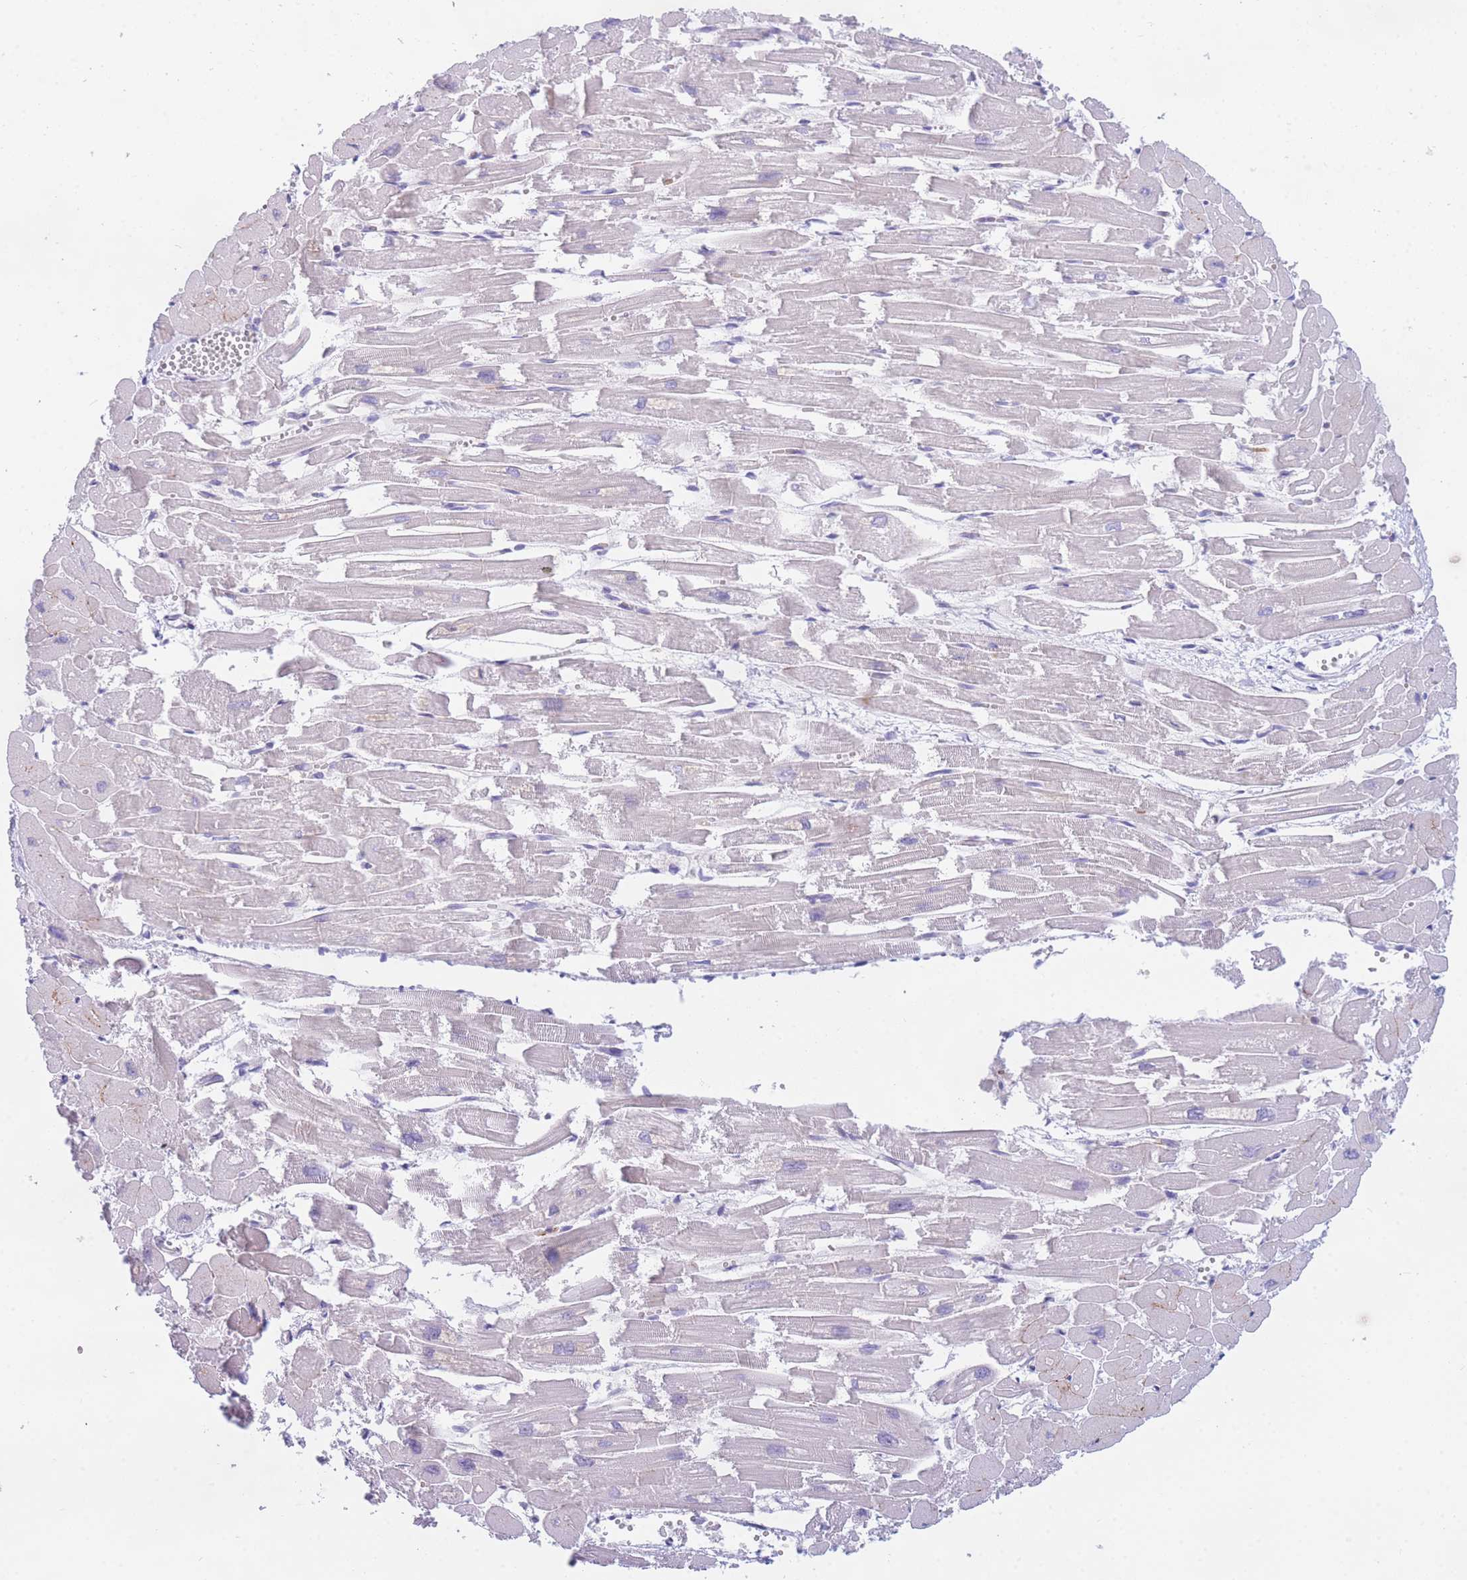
{"staining": {"intensity": "negative", "quantity": "none", "location": "none"}, "tissue": "heart muscle", "cell_type": "Cardiomyocytes", "image_type": "normal", "snomed": [{"axis": "morphology", "description": "Normal tissue, NOS"}, {"axis": "topography", "description": "Heart"}], "caption": "Photomicrograph shows no protein expression in cardiomyocytes of benign heart muscle.", "gene": "DDX49", "patient": {"sex": "male", "age": 54}}